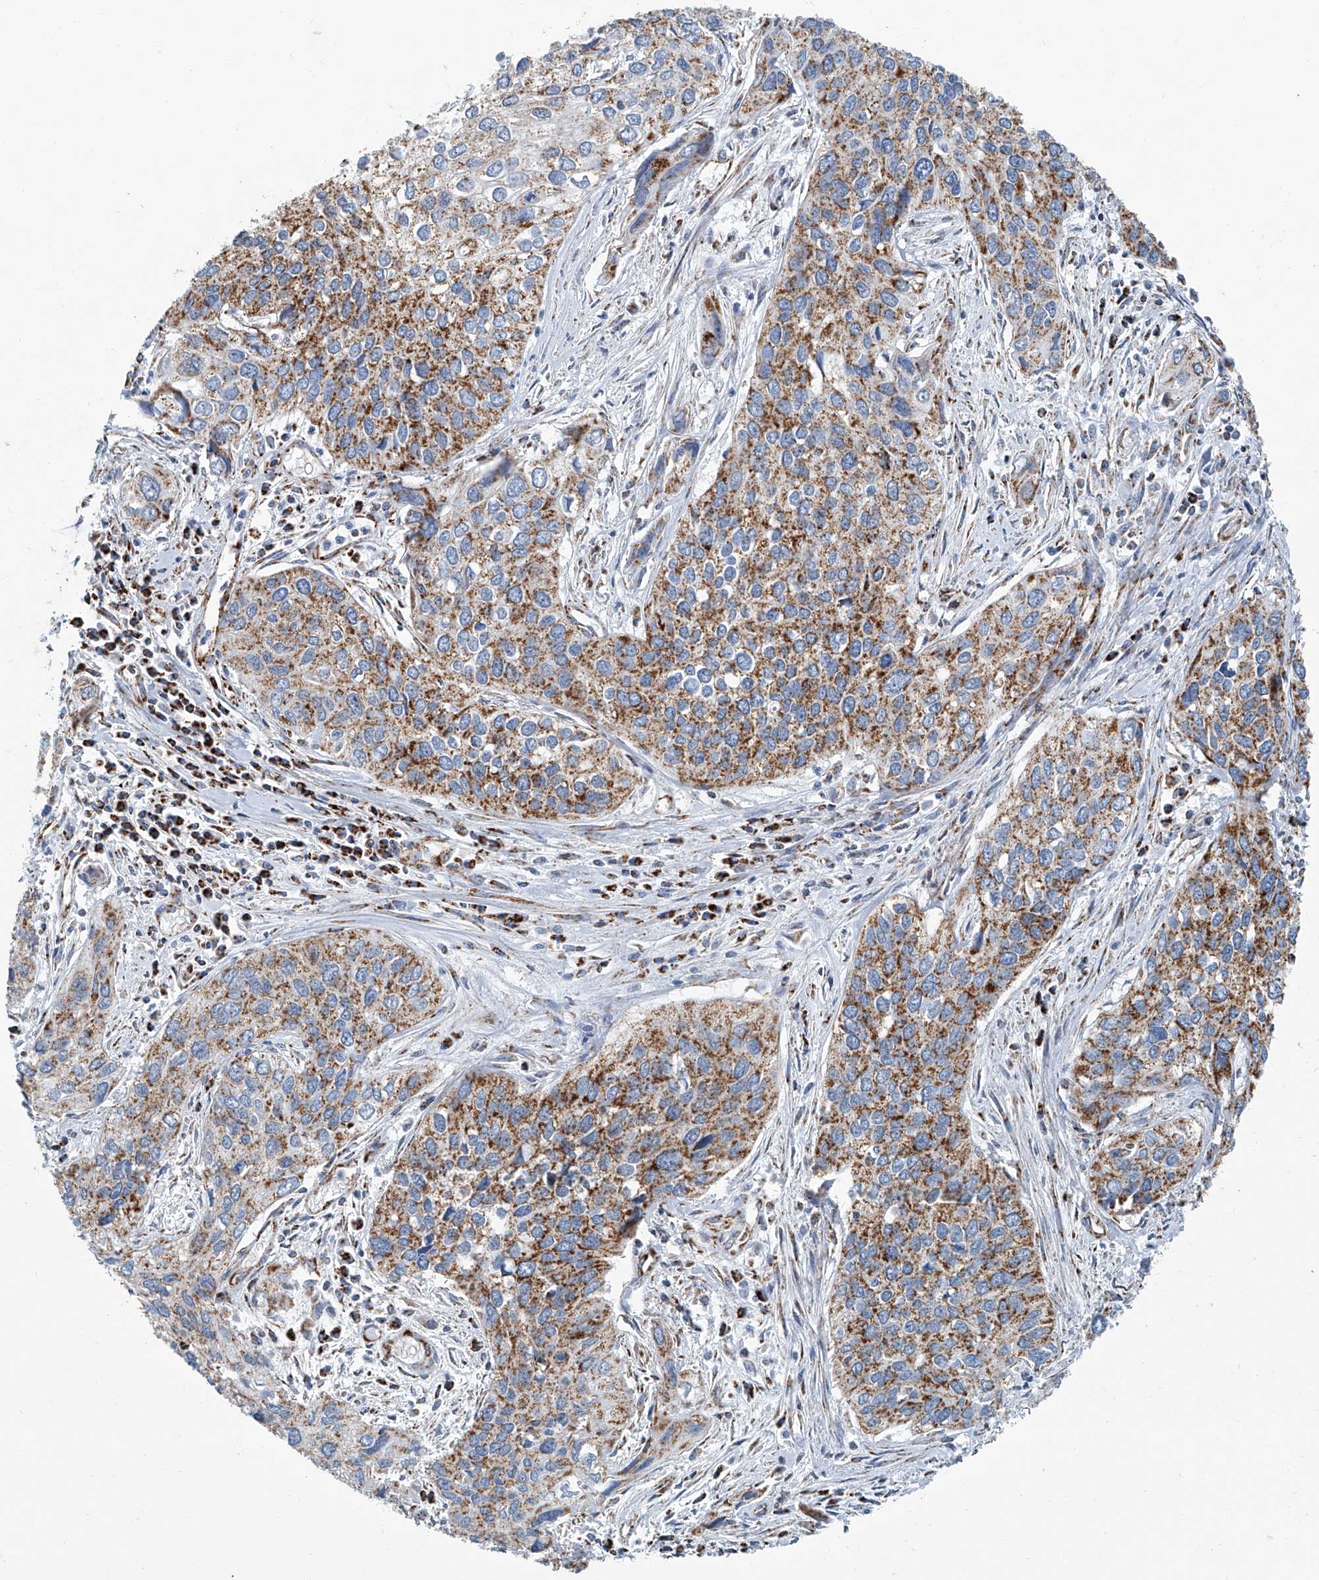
{"staining": {"intensity": "moderate", "quantity": ">75%", "location": "cytoplasmic/membranous"}, "tissue": "cervical cancer", "cell_type": "Tumor cells", "image_type": "cancer", "snomed": [{"axis": "morphology", "description": "Squamous cell carcinoma, NOS"}, {"axis": "topography", "description": "Cervix"}], "caption": "Human cervical squamous cell carcinoma stained with a protein marker reveals moderate staining in tumor cells.", "gene": "MT-ND1", "patient": {"sex": "female", "age": 55}}